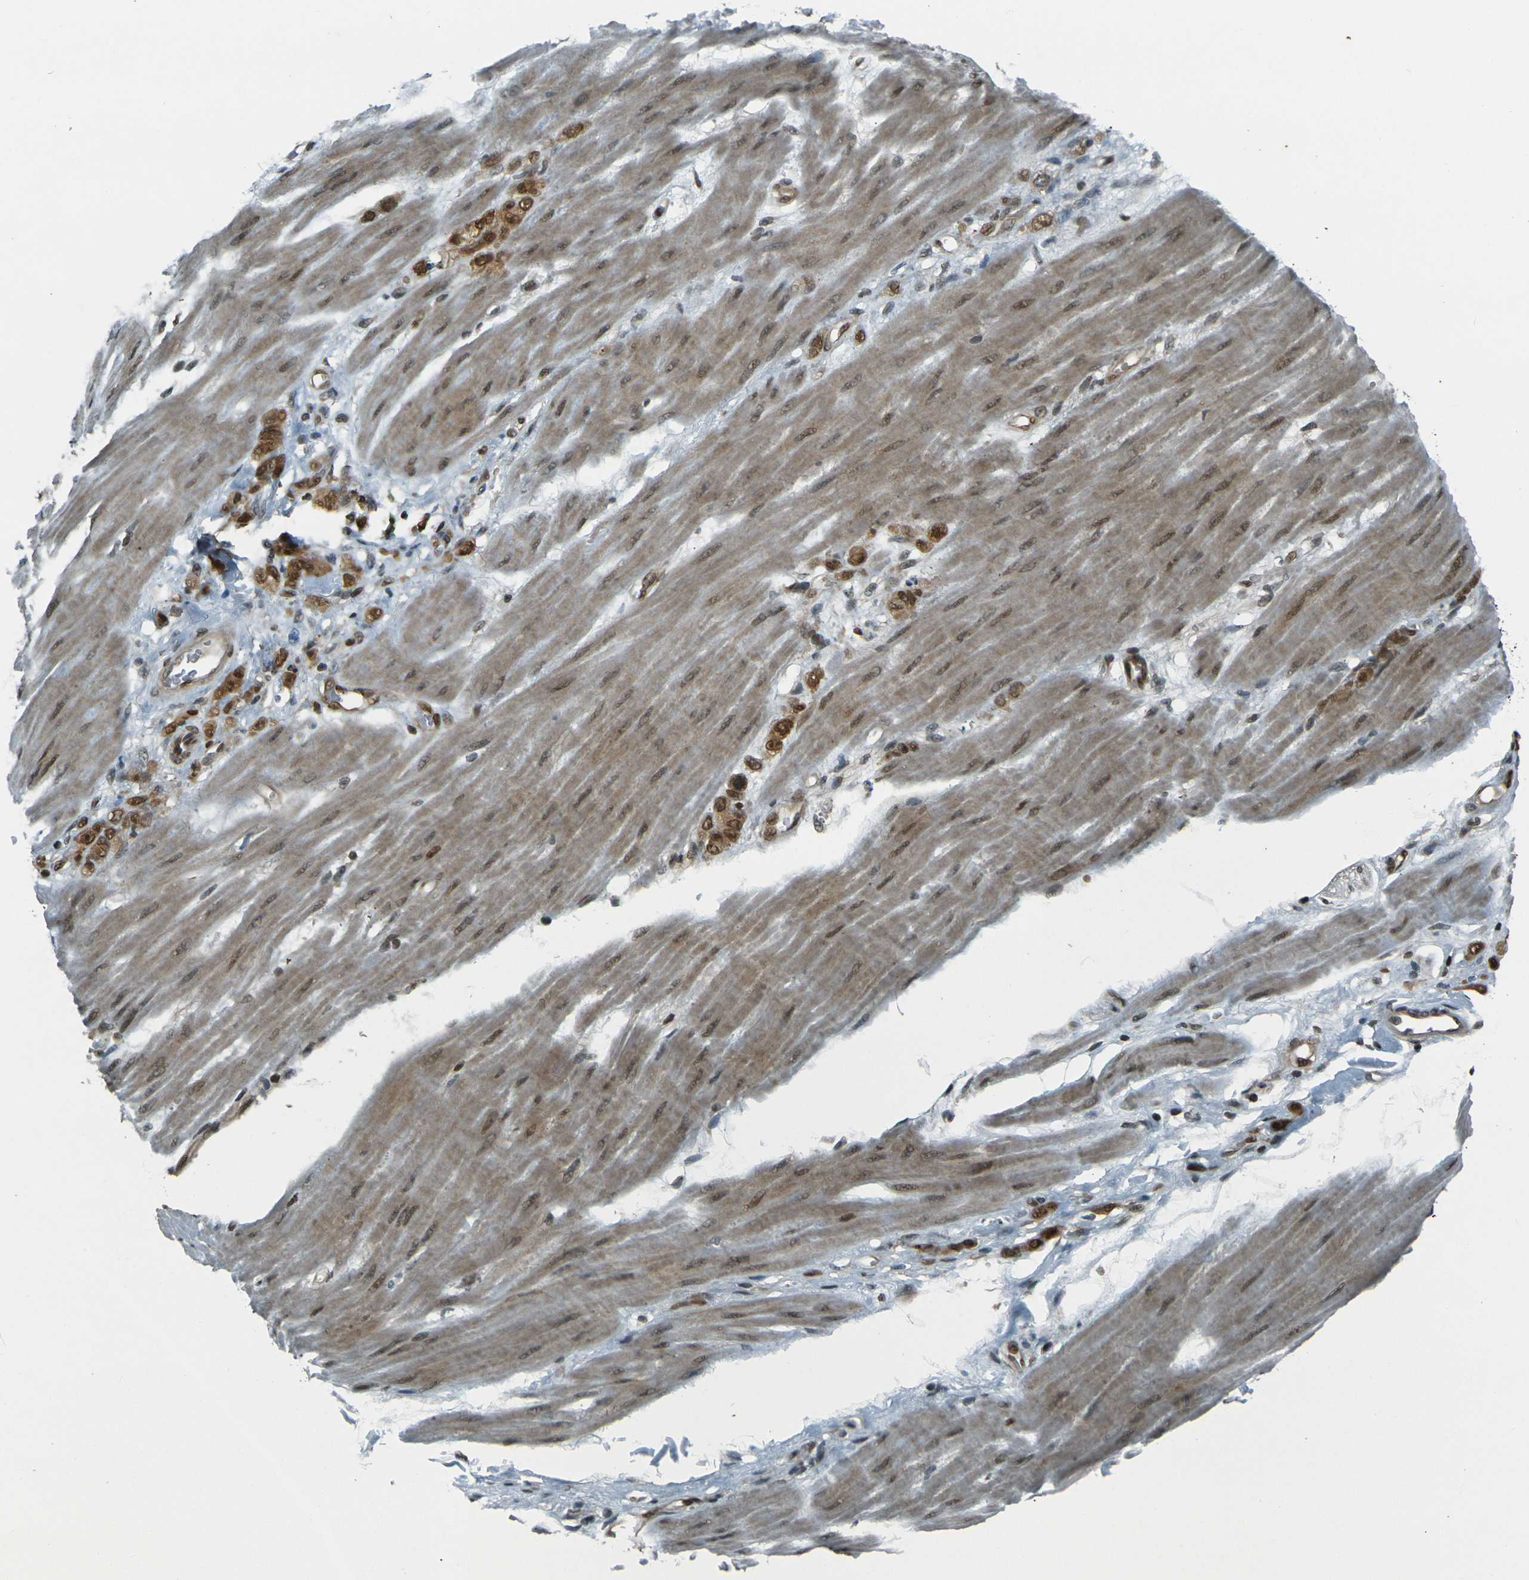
{"staining": {"intensity": "moderate", "quantity": ">75%", "location": "cytoplasmic/membranous,nuclear"}, "tissue": "stomach cancer", "cell_type": "Tumor cells", "image_type": "cancer", "snomed": [{"axis": "morphology", "description": "Adenocarcinoma, NOS"}, {"axis": "topography", "description": "Stomach"}], "caption": "Immunohistochemistry of stomach adenocarcinoma displays medium levels of moderate cytoplasmic/membranous and nuclear positivity in approximately >75% of tumor cells.", "gene": "NHEJ1", "patient": {"sex": "male", "age": 82}}